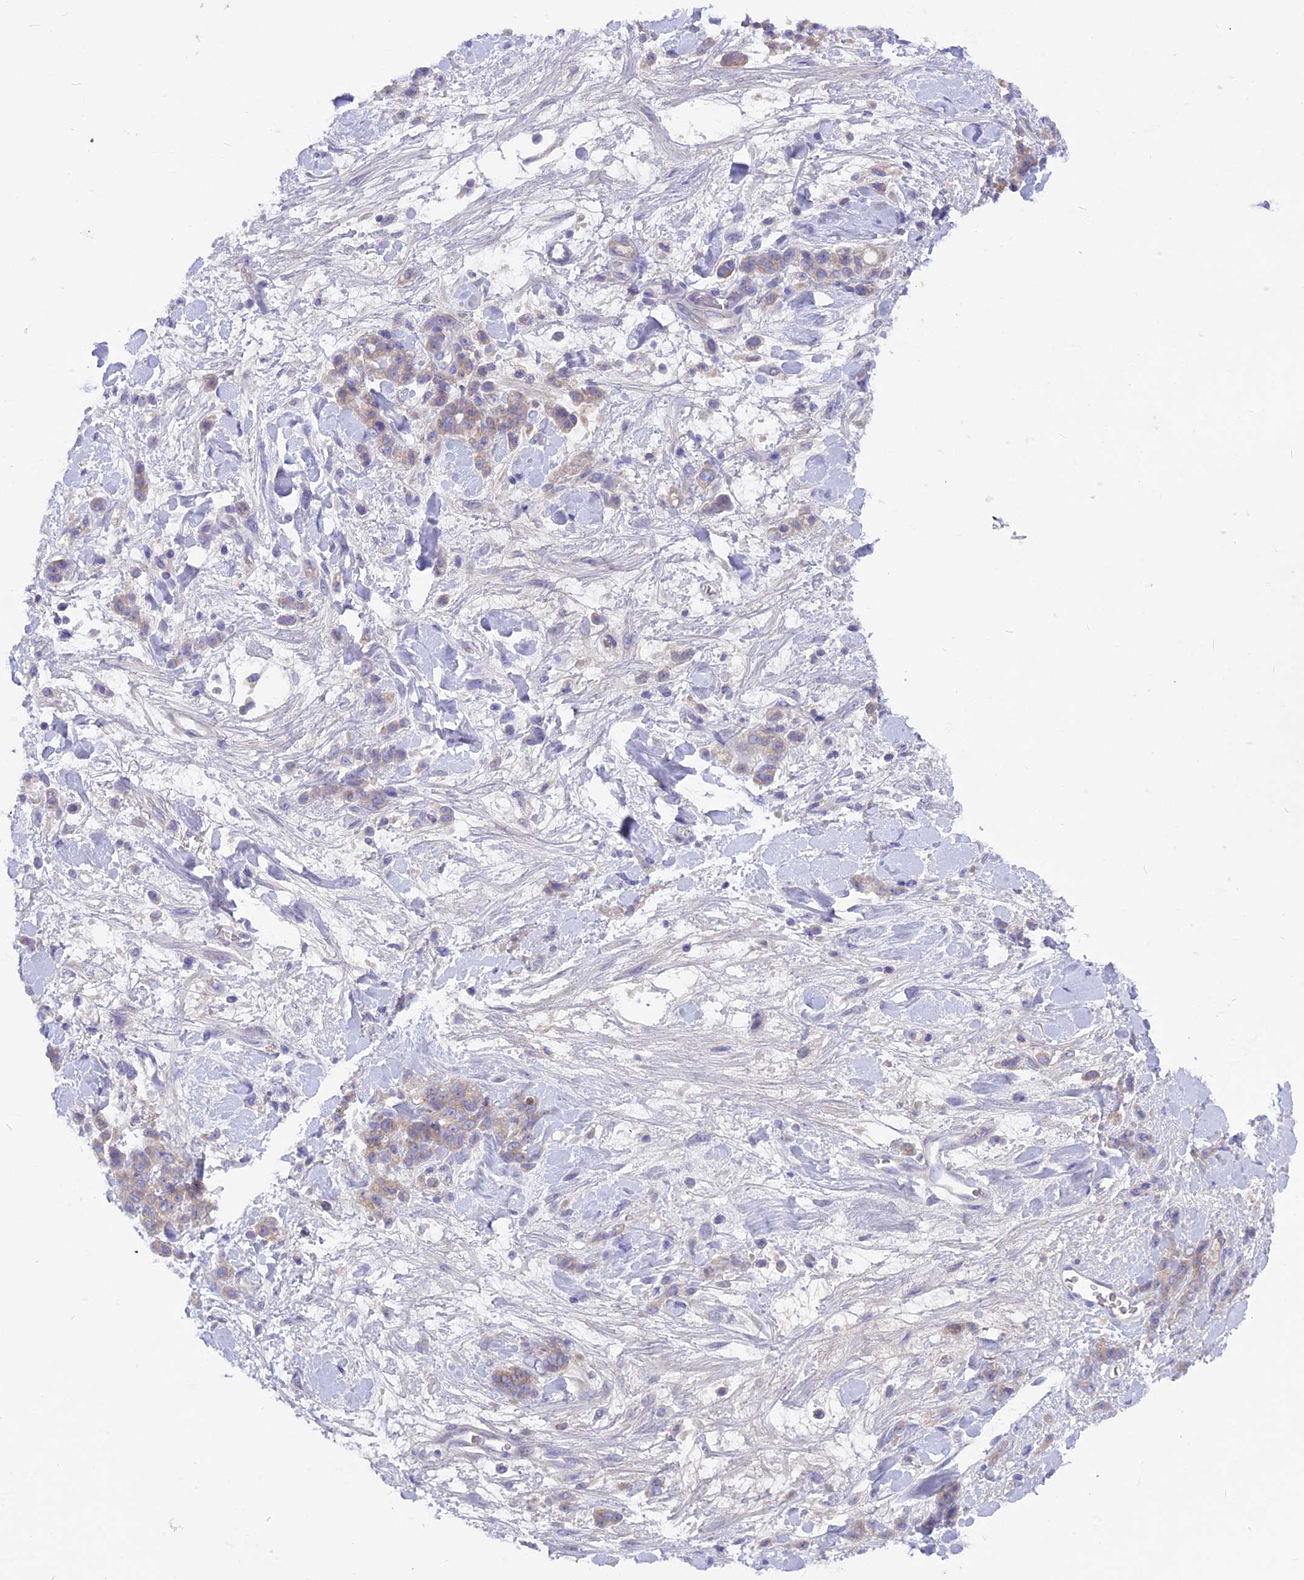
{"staining": {"intensity": "moderate", "quantity": "25%-75%", "location": "cytoplasmic/membranous"}, "tissue": "stomach cancer", "cell_type": "Tumor cells", "image_type": "cancer", "snomed": [{"axis": "morphology", "description": "Normal tissue, NOS"}, {"axis": "morphology", "description": "Adenocarcinoma, NOS"}, {"axis": "topography", "description": "Stomach"}], "caption": "Protein expression analysis of human adenocarcinoma (stomach) reveals moderate cytoplasmic/membranous expression in about 25%-75% of tumor cells.", "gene": "PZP", "patient": {"sex": "male", "age": 82}}